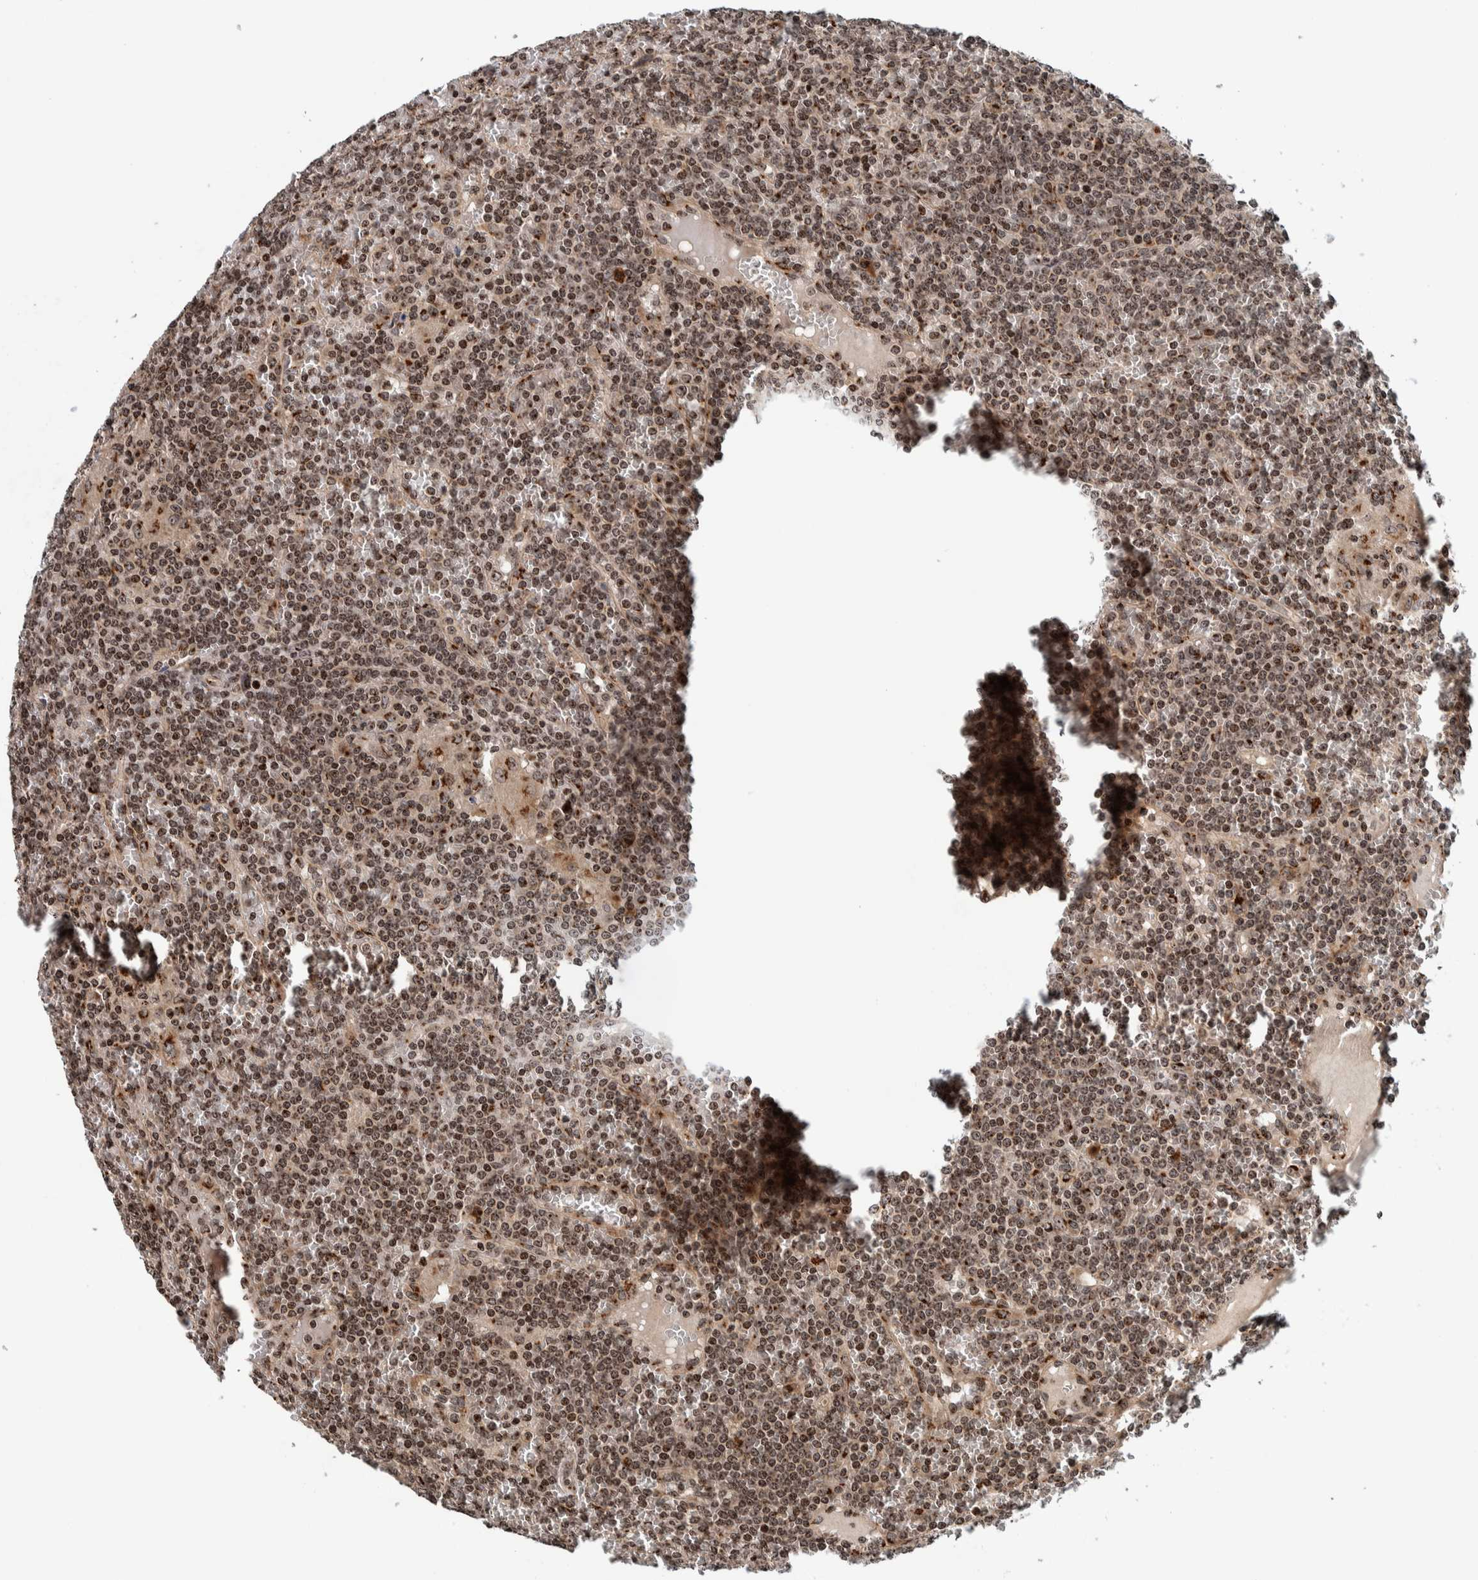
{"staining": {"intensity": "moderate", "quantity": ">75%", "location": "nuclear"}, "tissue": "lymphoma", "cell_type": "Tumor cells", "image_type": "cancer", "snomed": [{"axis": "morphology", "description": "Malignant lymphoma, non-Hodgkin's type, Low grade"}, {"axis": "topography", "description": "Spleen"}], "caption": "A medium amount of moderate nuclear staining is seen in approximately >75% of tumor cells in malignant lymphoma, non-Hodgkin's type (low-grade) tissue. The protein is shown in brown color, while the nuclei are stained blue.", "gene": "CCDC182", "patient": {"sex": "female", "age": 19}}